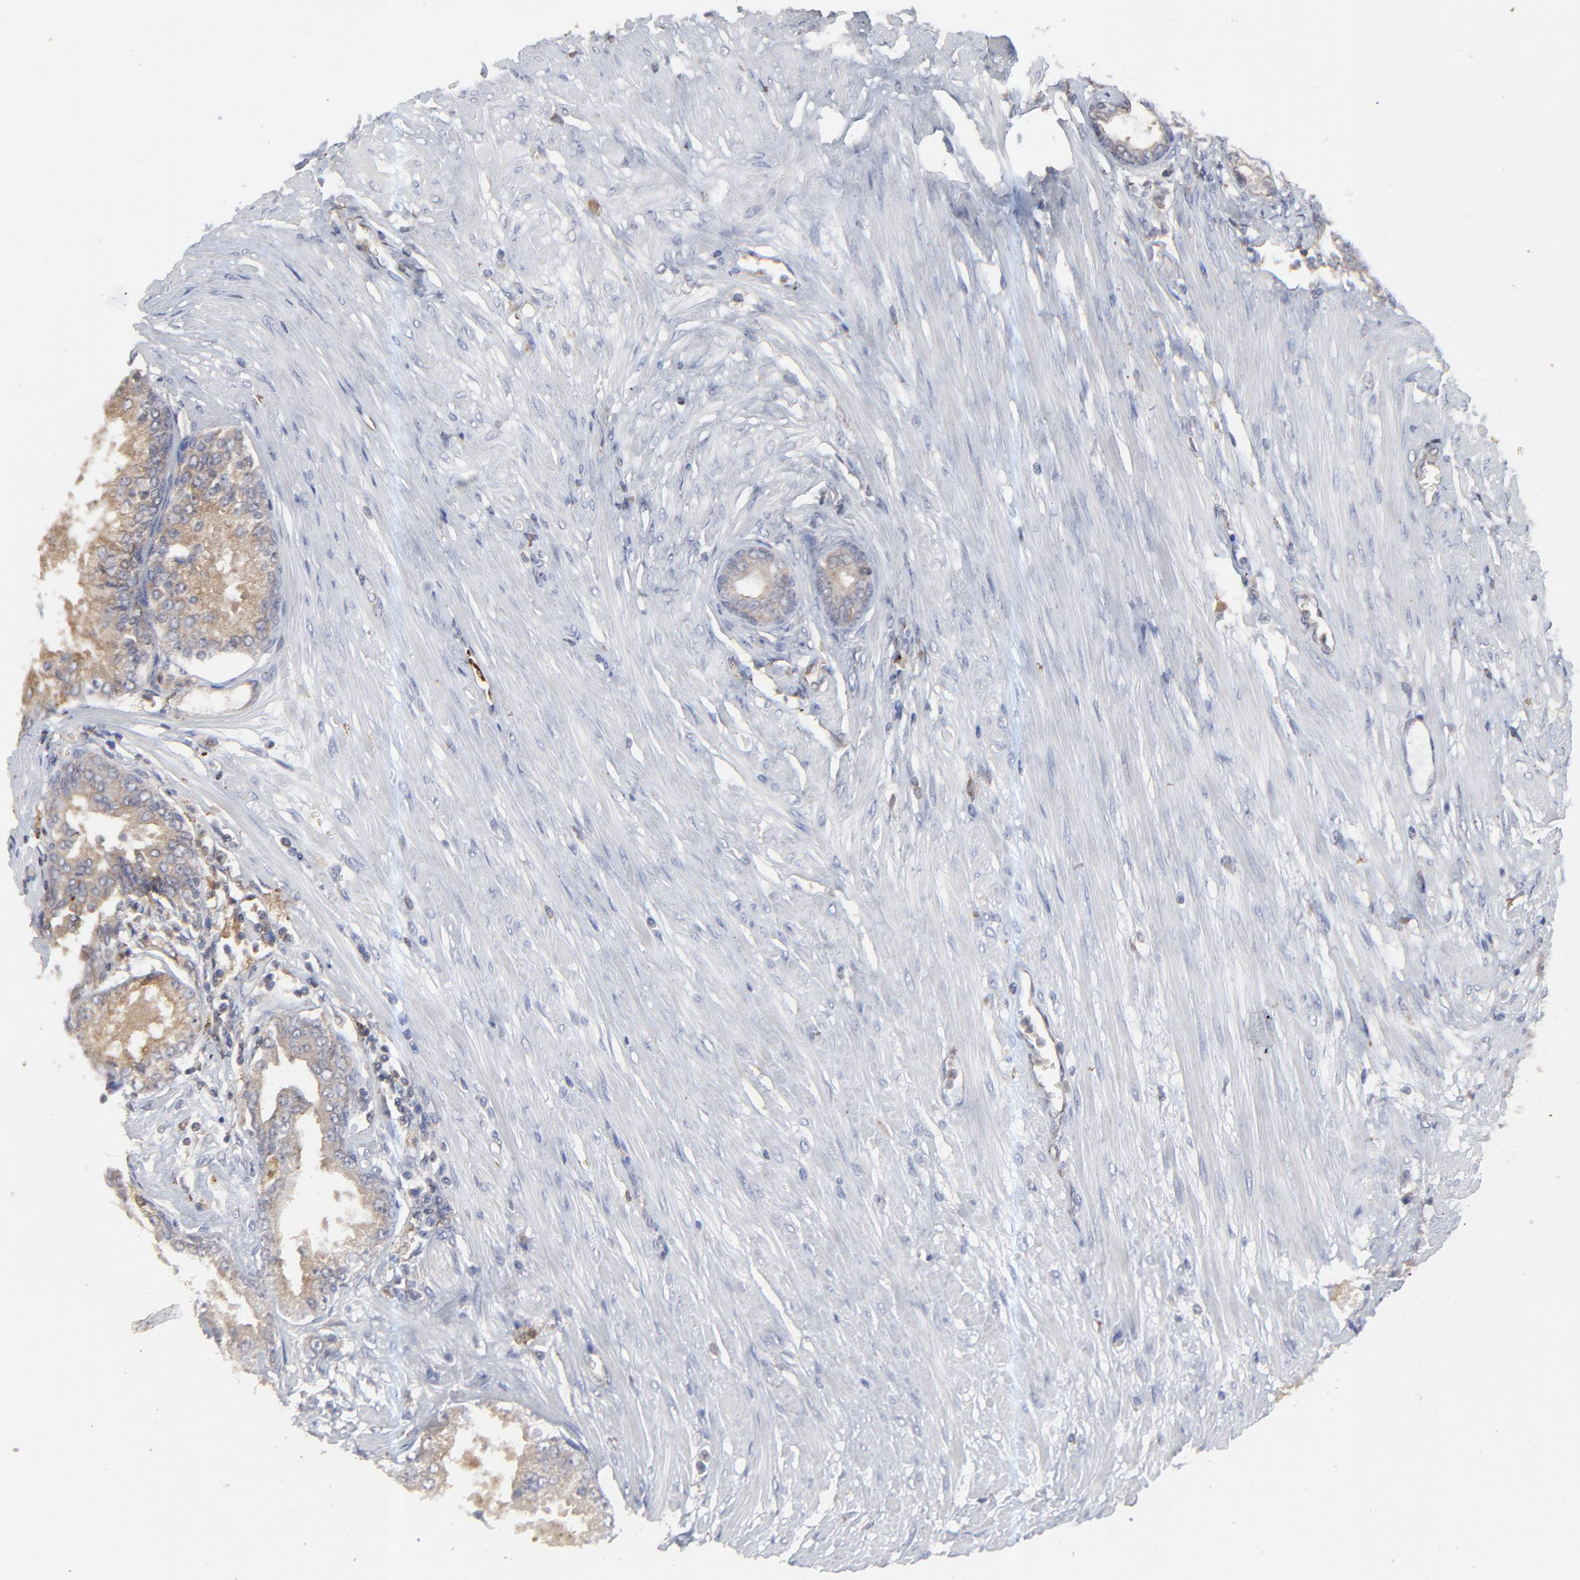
{"staining": {"intensity": "strong", "quantity": ">75%", "location": "cytoplasmic/membranous"}, "tissue": "prostate cancer", "cell_type": "Tumor cells", "image_type": "cancer", "snomed": [{"axis": "morphology", "description": "Adenocarcinoma, Medium grade"}, {"axis": "topography", "description": "Prostate"}], "caption": "The immunohistochemical stain highlights strong cytoplasmic/membranous positivity in tumor cells of prostate cancer tissue.", "gene": "RAB9A", "patient": {"sex": "male", "age": 72}}